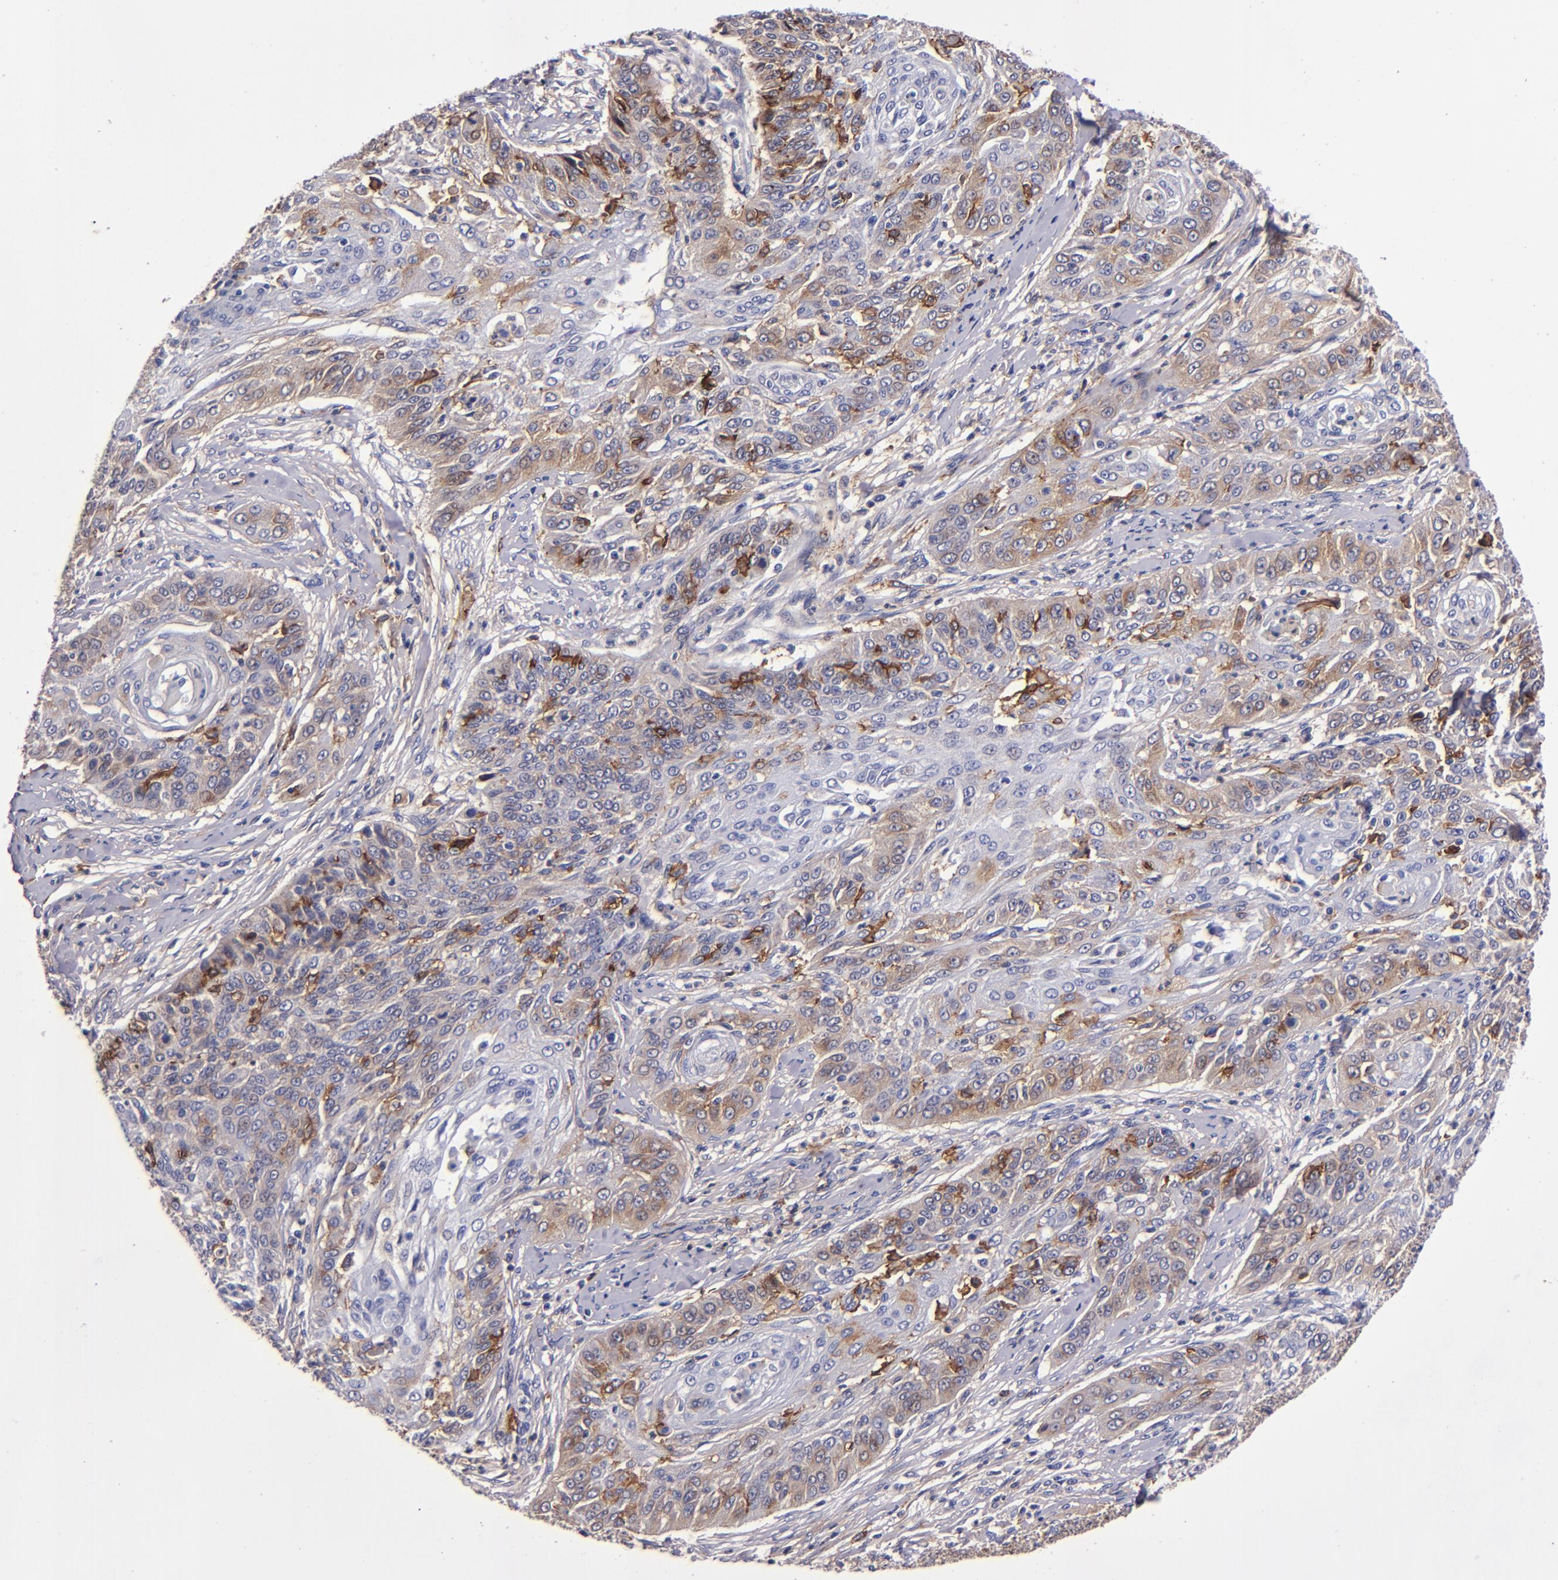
{"staining": {"intensity": "strong", "quantity": "<25%", "location": "cytoplasmic/membranous"}, "tissue": "cervical cancer", "cell_type": "Tumor cells", "image_type": "cancer", "snomed": [{"axis": "morphology", "description": "Squamous cell carcinoma, NOS"}, {"axis": "topography", "description": "Cervix"}], "caption": "This histopathology image displays cervical cancer stained with IHC to label a protein in brown. The cytoplasmic/membranous of tumor cells show strong positivity for the protein. Nuclei are counter-stained blue.", "gene": "SIRPA", "patient": {"sex": "female", "age": 64}}